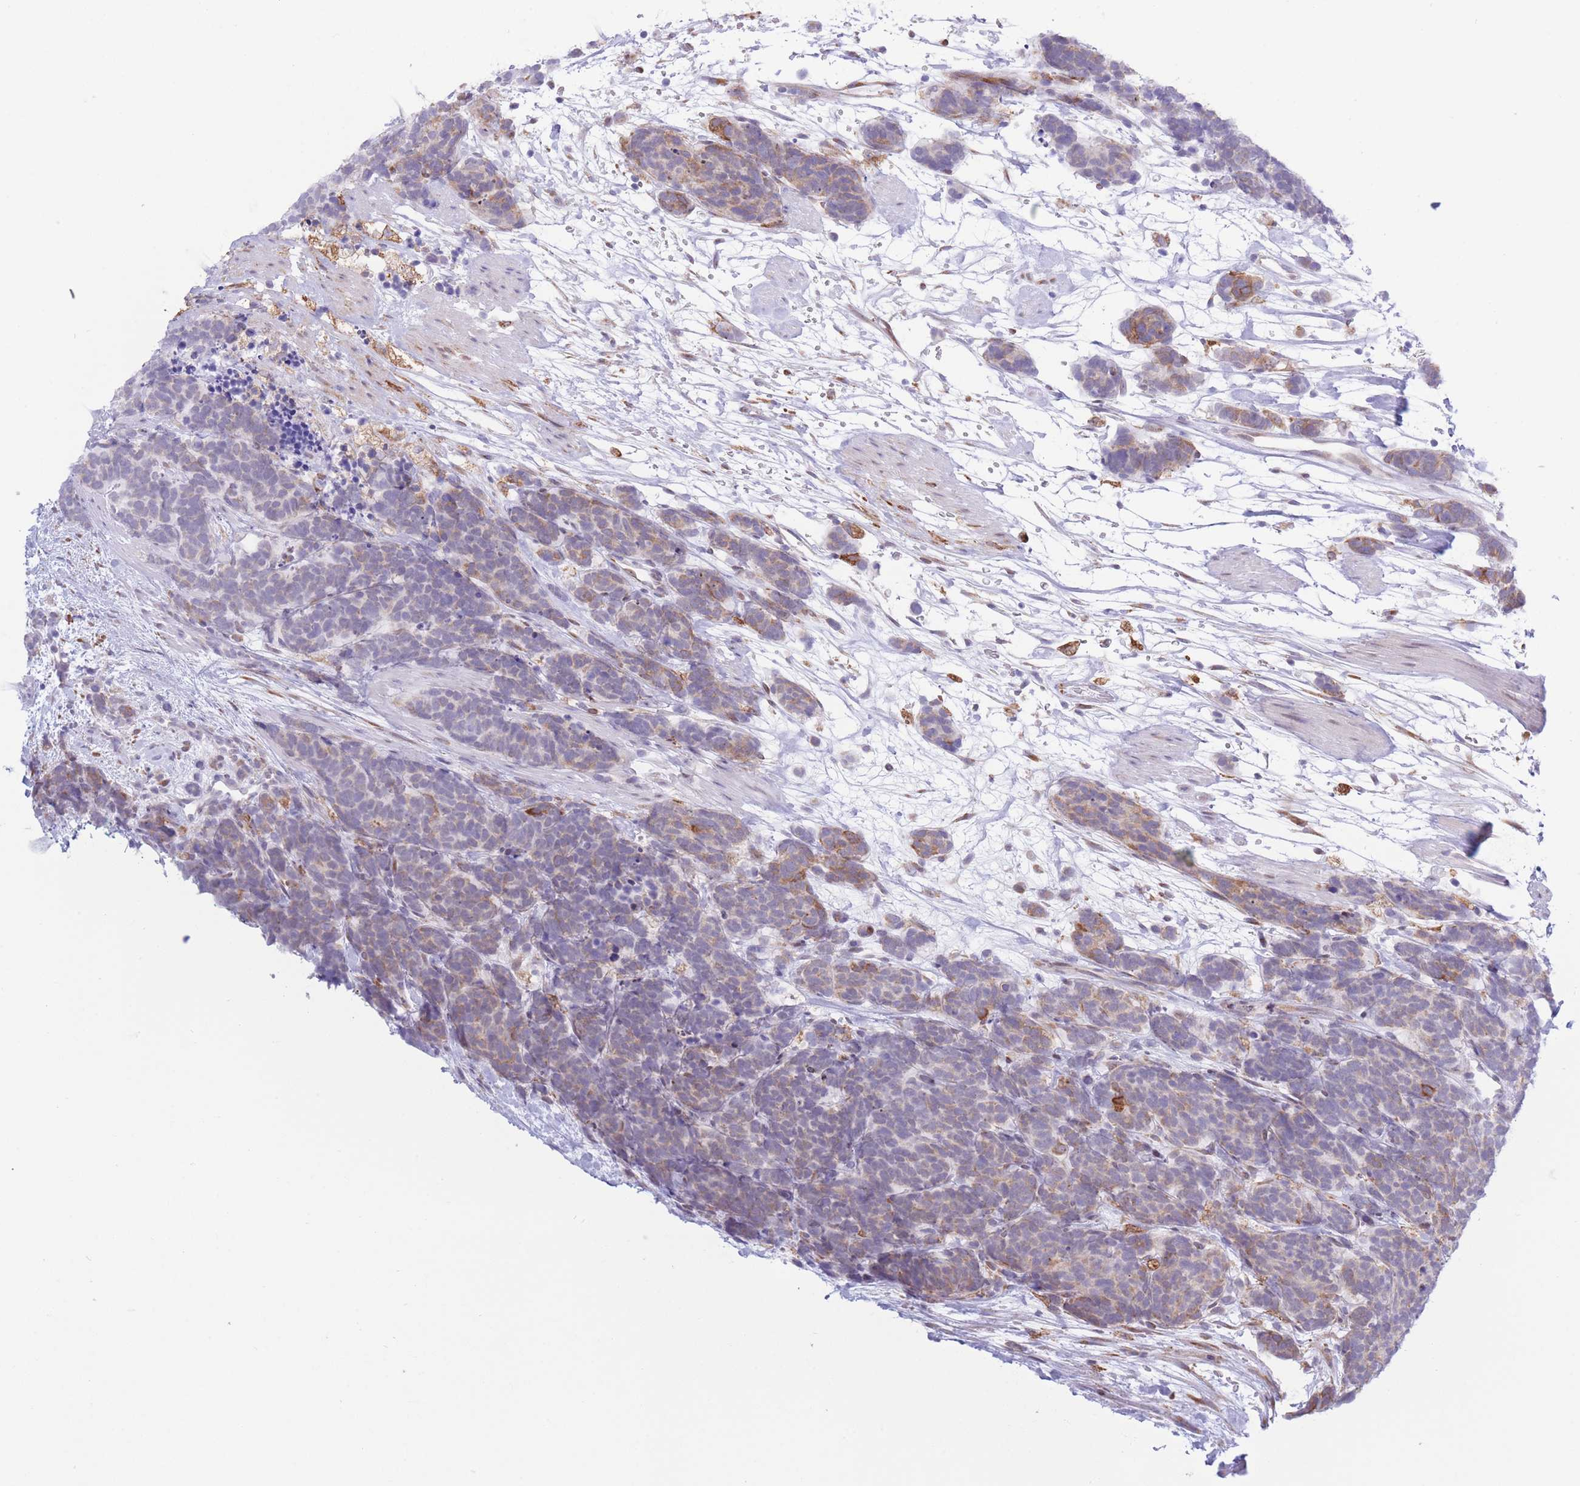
{"staining": {"intensity": "weak", "quantity": "25%-75%", "location": "cytoplasmic/membranous"}, "tissue": "carcinoid", "cell_type": "Tumor cells", "image_type": "cancer", "snomed": [{"axis": "morphology", "description": "Carcinoma, NOS"}, {"axis": "morphology", "description": "Carcinoid, malignant, NOS"}, {"axis": "topography", "description": "Prostate"}], "caption": "The micrograph reveals immunohistochemical staining of carcinoma. There is weak cytoplasmic/membranous staining is identified in approximately 25%-75% of tumor cells.", "gene": "MYDGF", "patient": {"sex": "male", "age": 57}}